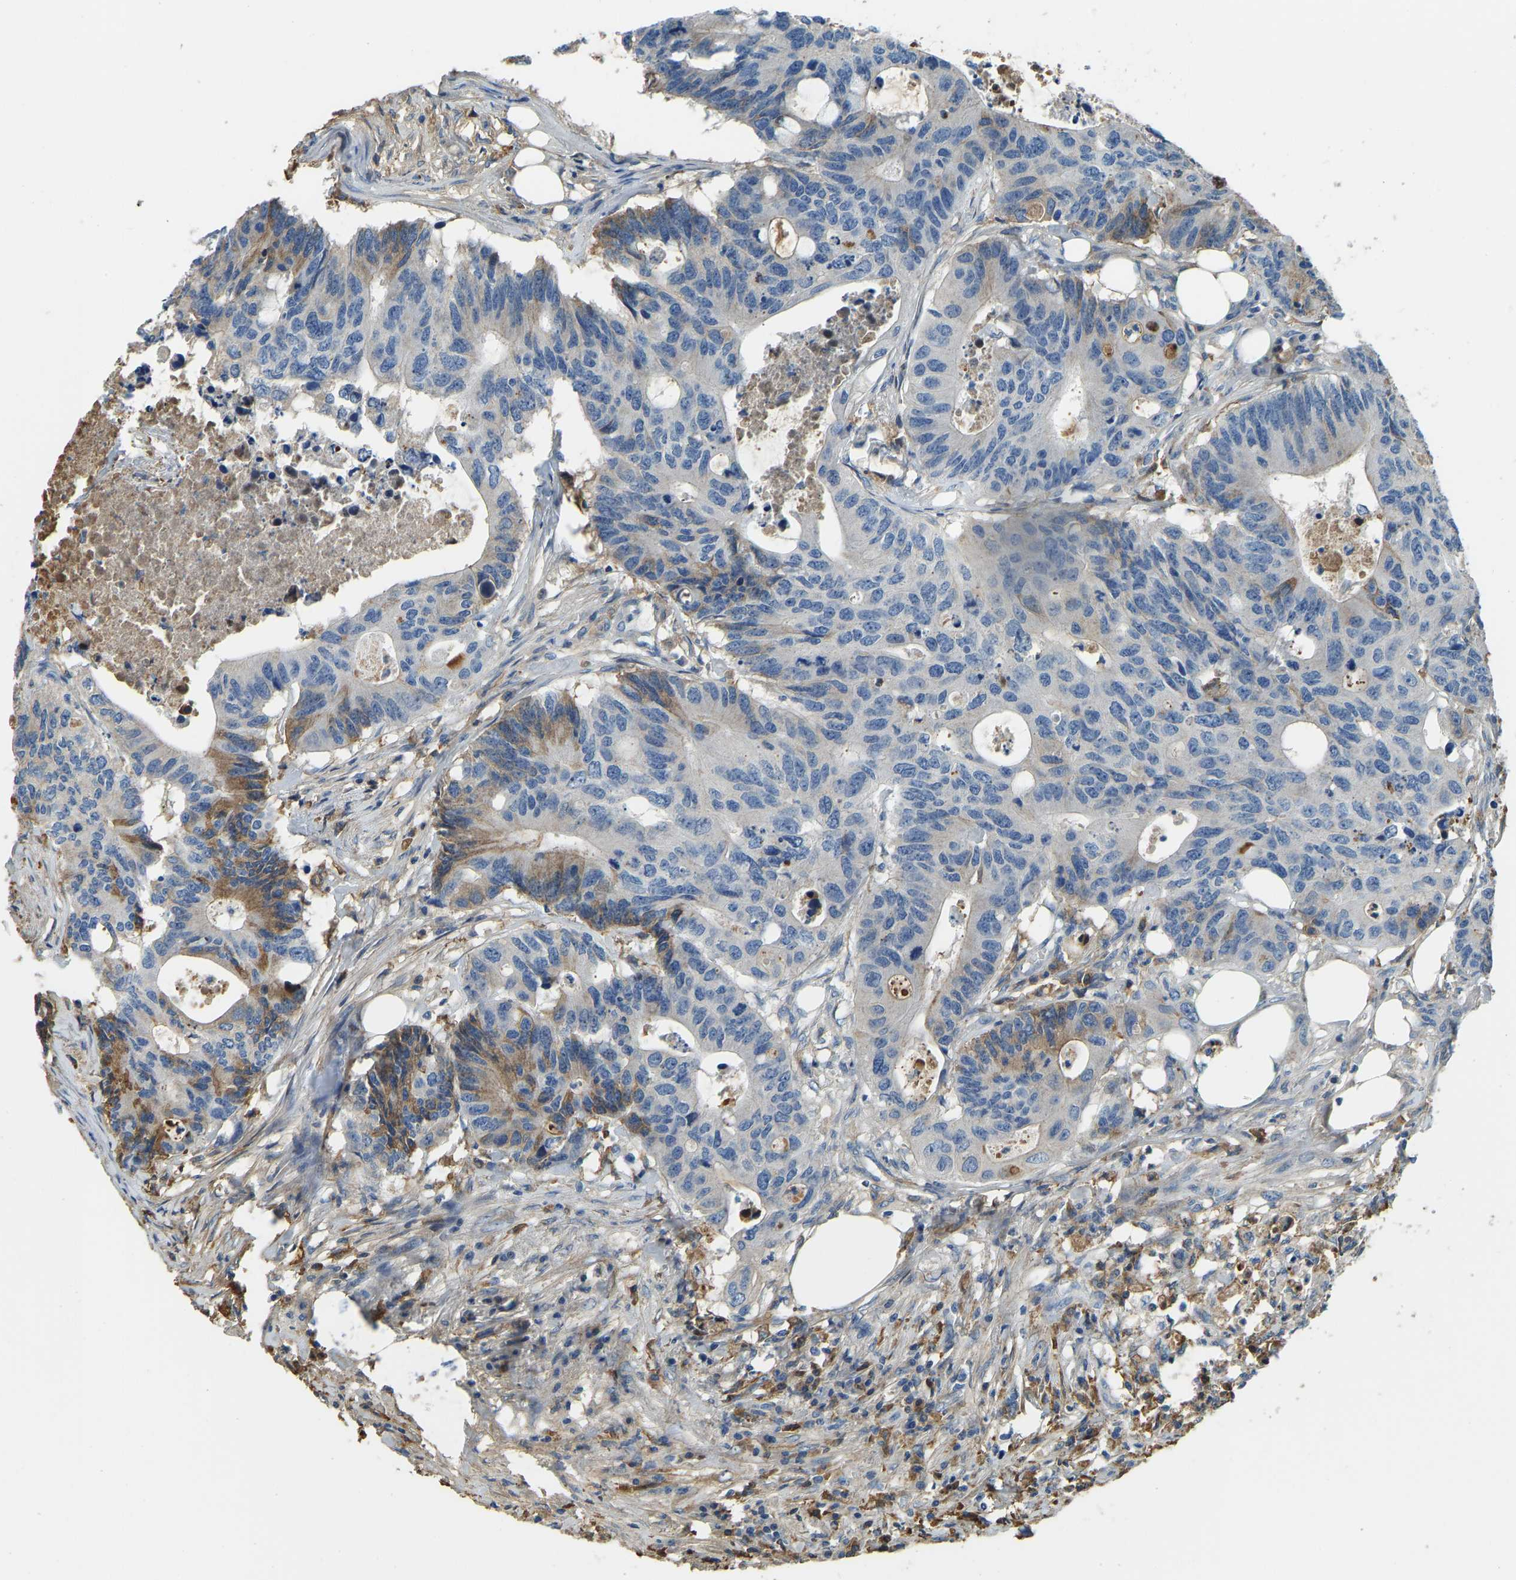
{"staining": {"intensity": "weak", "quantity": "25%-75%", "location": "cytoplasmic/membranous"}, "tissue": "colorectal cancer", "cell_type": "Tumor cells", "image_type": "cancer", "snomed": [{"axis": "morphology", "description": "Adenocarcinoma, NOS"}, {"axis": "topography", "description": "Colon"}], "caption": "DAB (3,3'-diaminobenzidine) immunohistochemical staining of adenocarcinoma (colorectal) demonstrates weak cytoplasmic/membranous protein positivity in about 25%-75% of tumor cells.", "gene": "THBS4", "patient": {"sex": "male", "age": 71}}